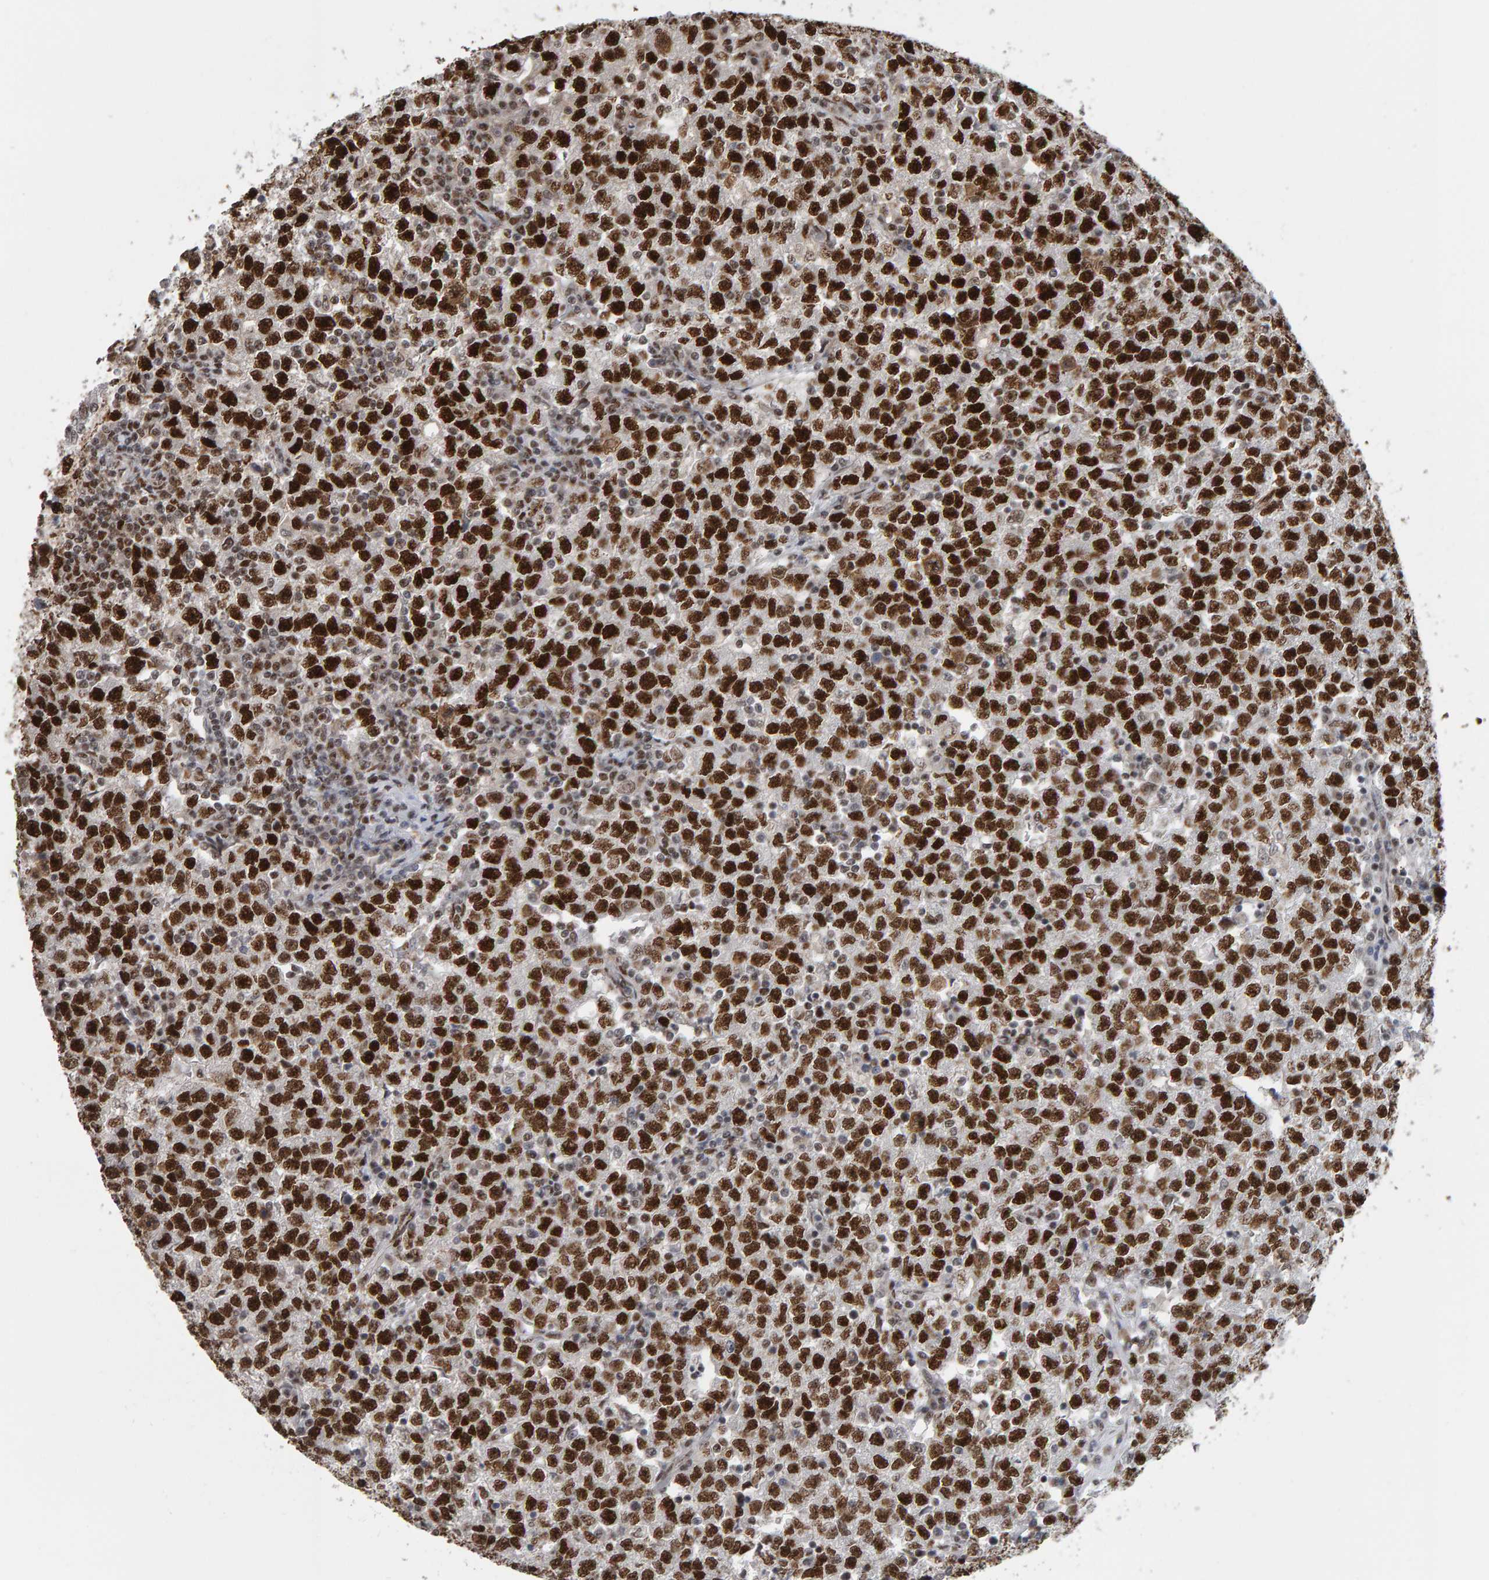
{"staining": {"intensity": "strong", "quantity": ">75%", "location": "nuclear"}, "tissue": "testis cancer", "cell_type": "Tumor cells", "image_type": "cancer", "snomed": [{"axis": "morphology", "description": "Seminoma, NOS"}, {"axis": "topography", "description": "Testis"}], "caption": "This micrograph demonstrates IHC staining of human testis cancer (seminoma), with high strong nuclear expression in about >75% of tumor cells.", "gene": "ATF7IP", "patient": {"sex": "male", "age": 22}}